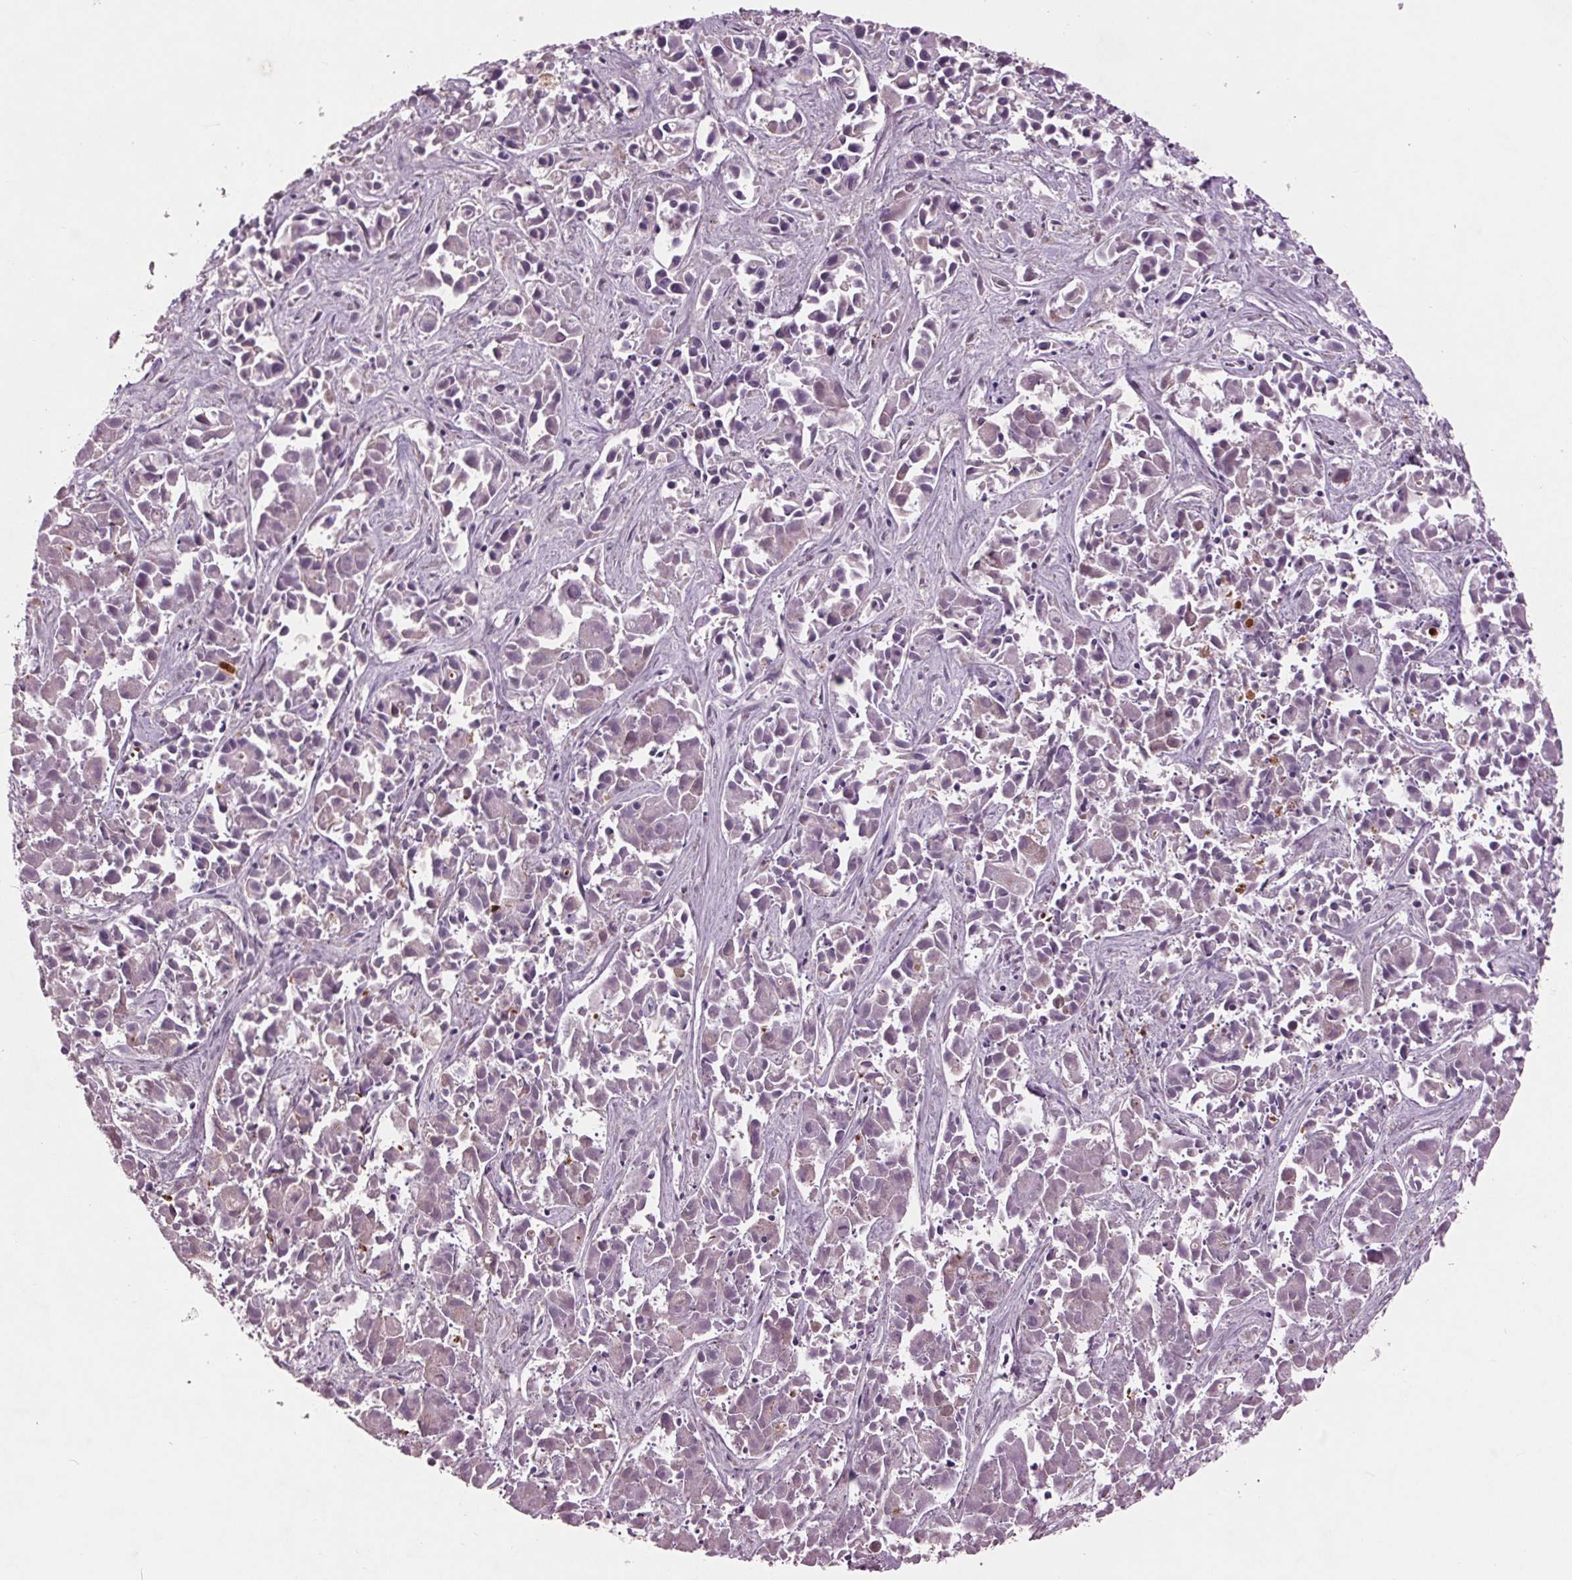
{"staining": {"intensity": "negative", "quantity": "none", "location": "none"}, "tissue": "liver cancer", "cell_type": "Tumor cells", "image_type": "cancer", "snomed": [{"axis": "morphology", "description": "Cholangiocarcinoma"}, {"axis": "topography", "description": "Liver"}], "caption": "This is an immunohistochemistry image of human liver cancer (cholangiocarcinoma). There is no expression in tumor cells.", "gene": "C6", "patient": {"sex": "female", "age": 81}}